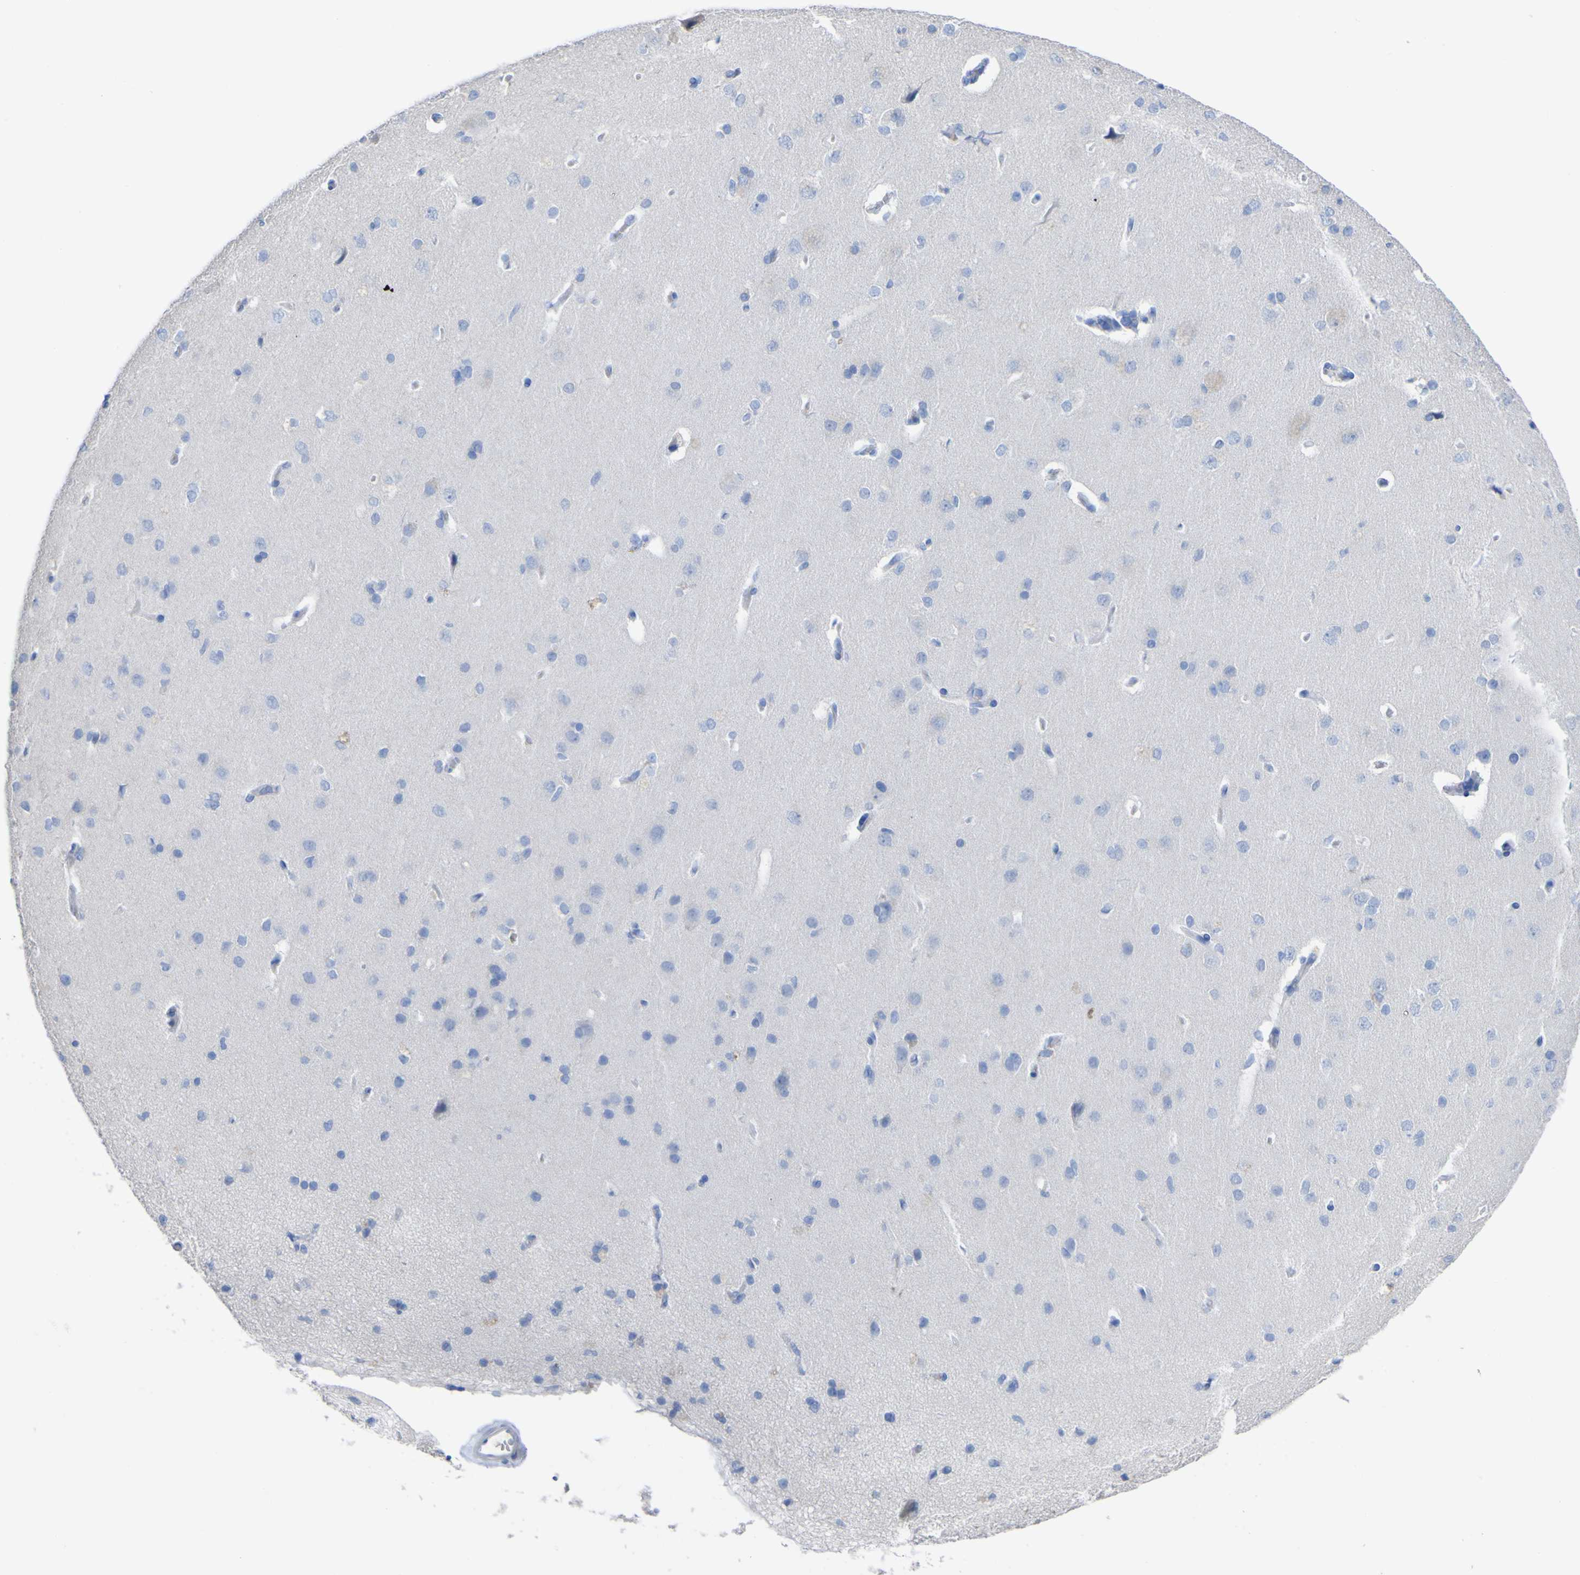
{"staining": {"intensity": "negative", "quantity": "none", "location": "none"}, "tissue": "cerebral cortex", "cell_type": "Endothelial cells", "image_type": "normal", "snomed": [{"axis": "morphology", "description": "Normal tissue, NOS"}, {"axis": "topography", "description": "Cerebral cortex"}], "caption": "This is an immunohistochemistry (IHC) histopathology image of benign human cerebral cortex. There is no positivity in endothelial cells.", "gene": "GCM1", "patient": {"sex": "male", "age": 62}}